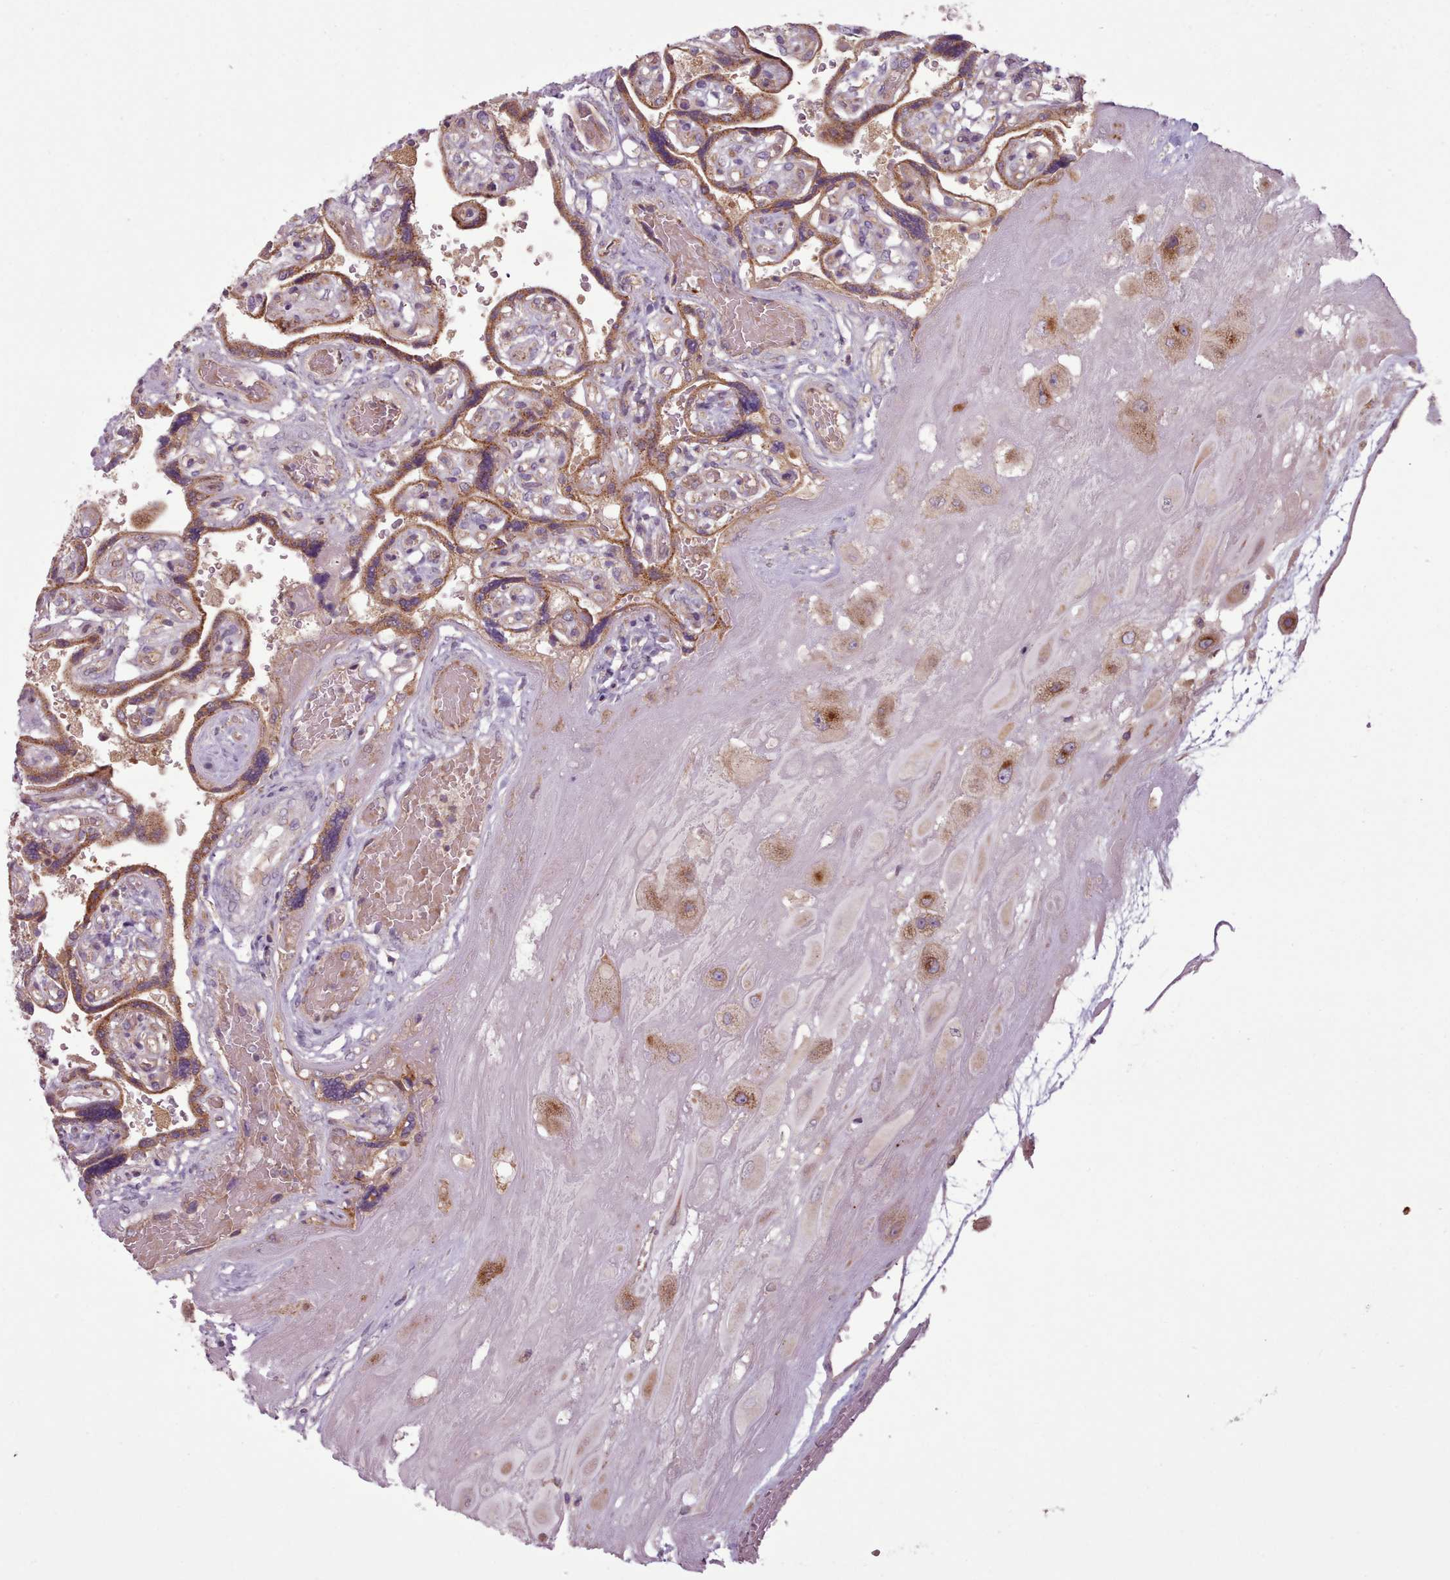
{"staining": {"intensity": "moderate", "quantity": ">75%", "location": "cytoplasmic/membranous"}, "tissue": "placenta", "cell_type": "Decidual cells", "image_type": "normal", "snomed": [{"axis": "morphology", "description": "Normal tissue, NOS"}, {"axis": "topography", "description": "Placenta"}], "caption": "The immunohistochemical stain highlights moderate cytoplasmic/membranous staining in decidual cells of benign placenta. Nuclei are stained in blue.", "gene": "NT5DC2", "patient": {"sex": "female", "age": 32}}